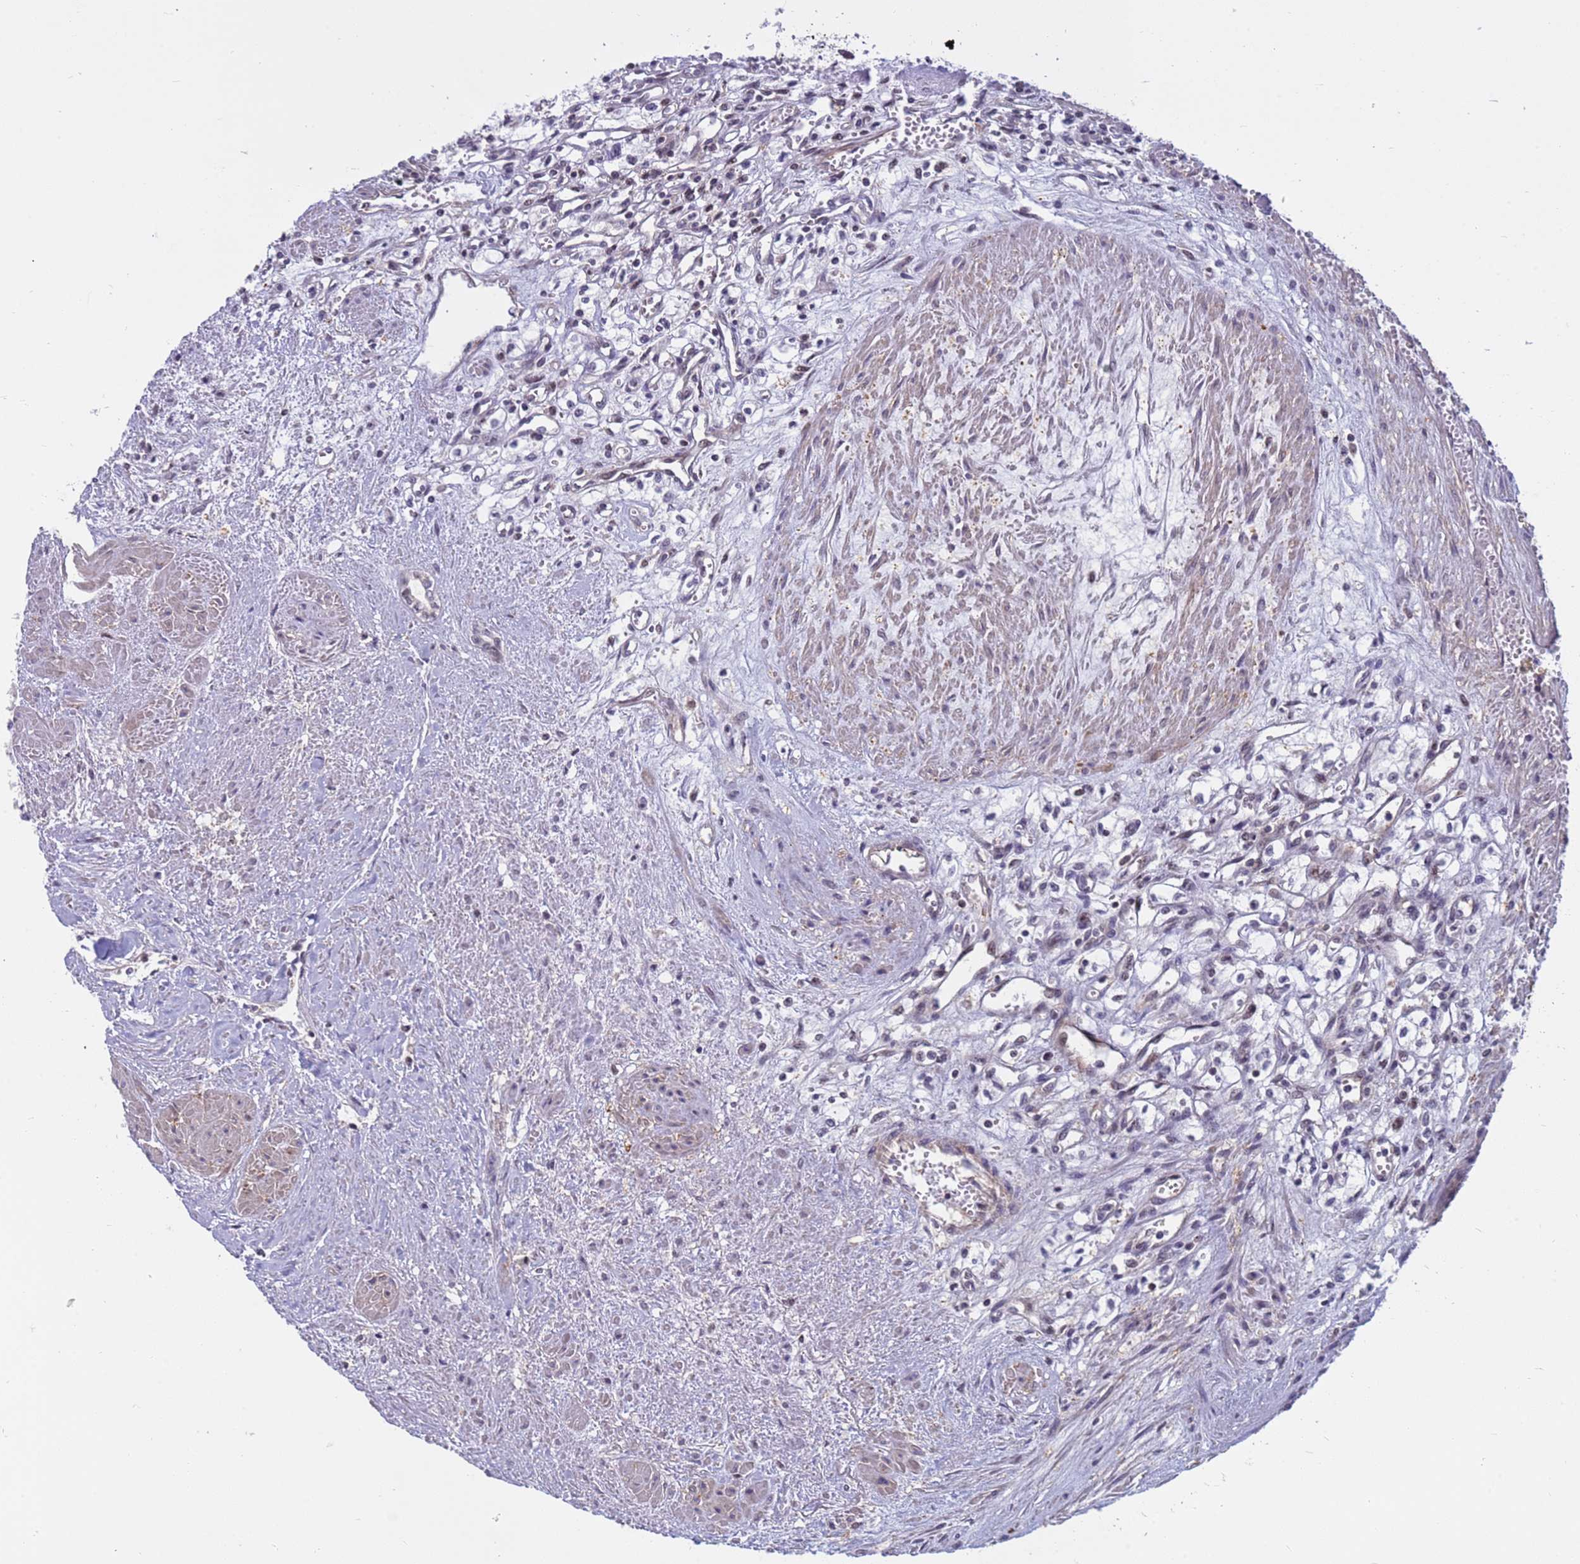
{"staining": {"intensity": "negative", "quantity": "none", "location": "none"}, "tissue": "renal cancer", "cell_type": "Tumor cells", "image_type": "cancer", "snomed": [{"axis": "morphology", "description": "Adenocarcinoma, NOS"}, {"axis": "topography", "description": "Kidney"}], "caption": "DAB (3,3'-diaminobenzidine) immunohistochemical staining of human renal cancer (adenocarcinoma) displays no significant expression in tumor cells.", "gene": "NSL1", "patient": {"sex": "male", "age": 59}}